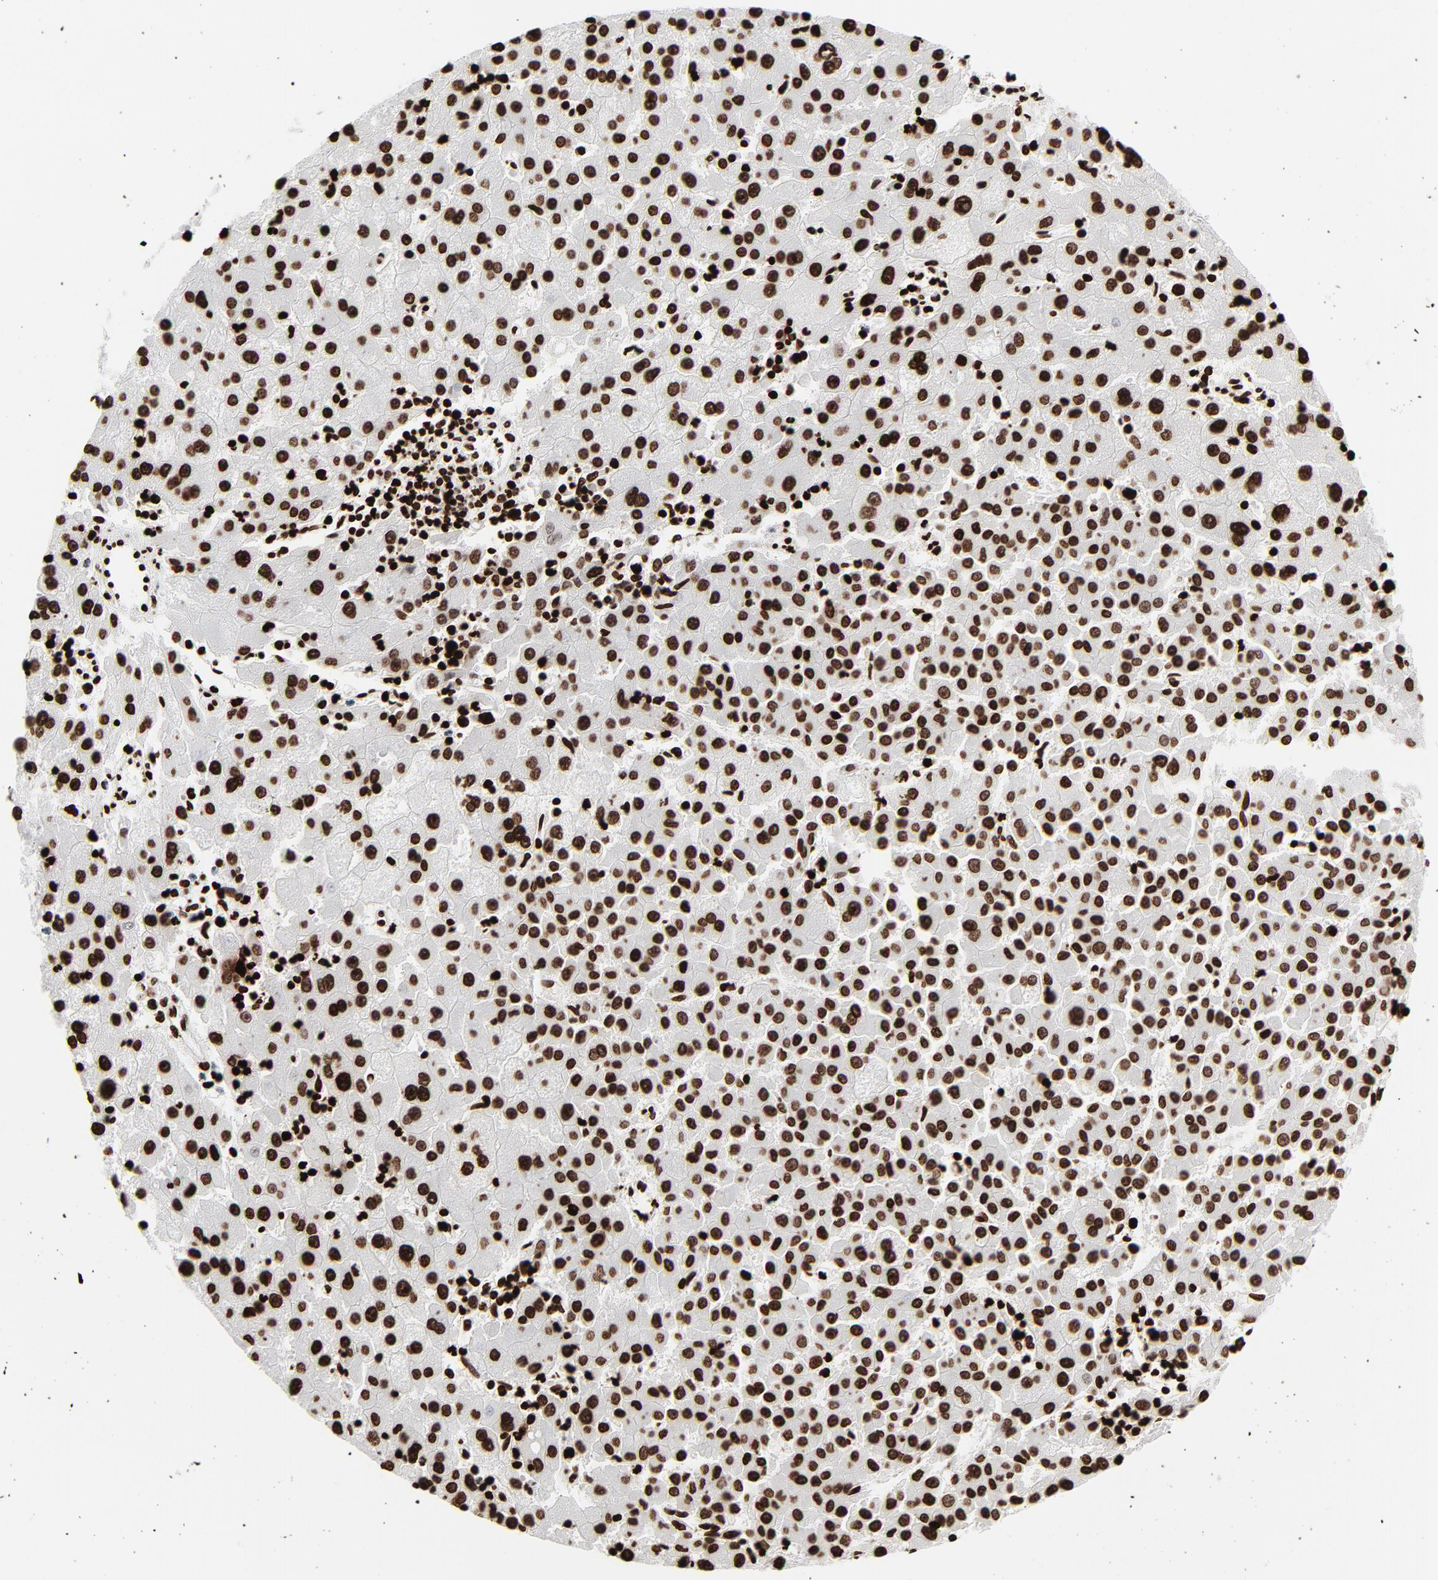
{"staining": {"intensity": "strong", "quantity": ">75%", "location": "nuclear"}, "tissue": "liver cancer", "cell_type": "Tumor cells", "image_type": "cancer", "snomed": [{"axis": "morphology", "description": "Carcinoma, Hepatocellular, NOS"}, {"axis": "topography", "description": "Liver"}], "caption": "DAB (3,3'-diaminobenzidine) immunohistochemical staining of human liver cancer (hepatocellular carcinoma) demonstrates strong nuclear protein staining in about >75% of tumor cells.", "gene": "H3-4", "patient": {"sex": "male", "age": 72}}